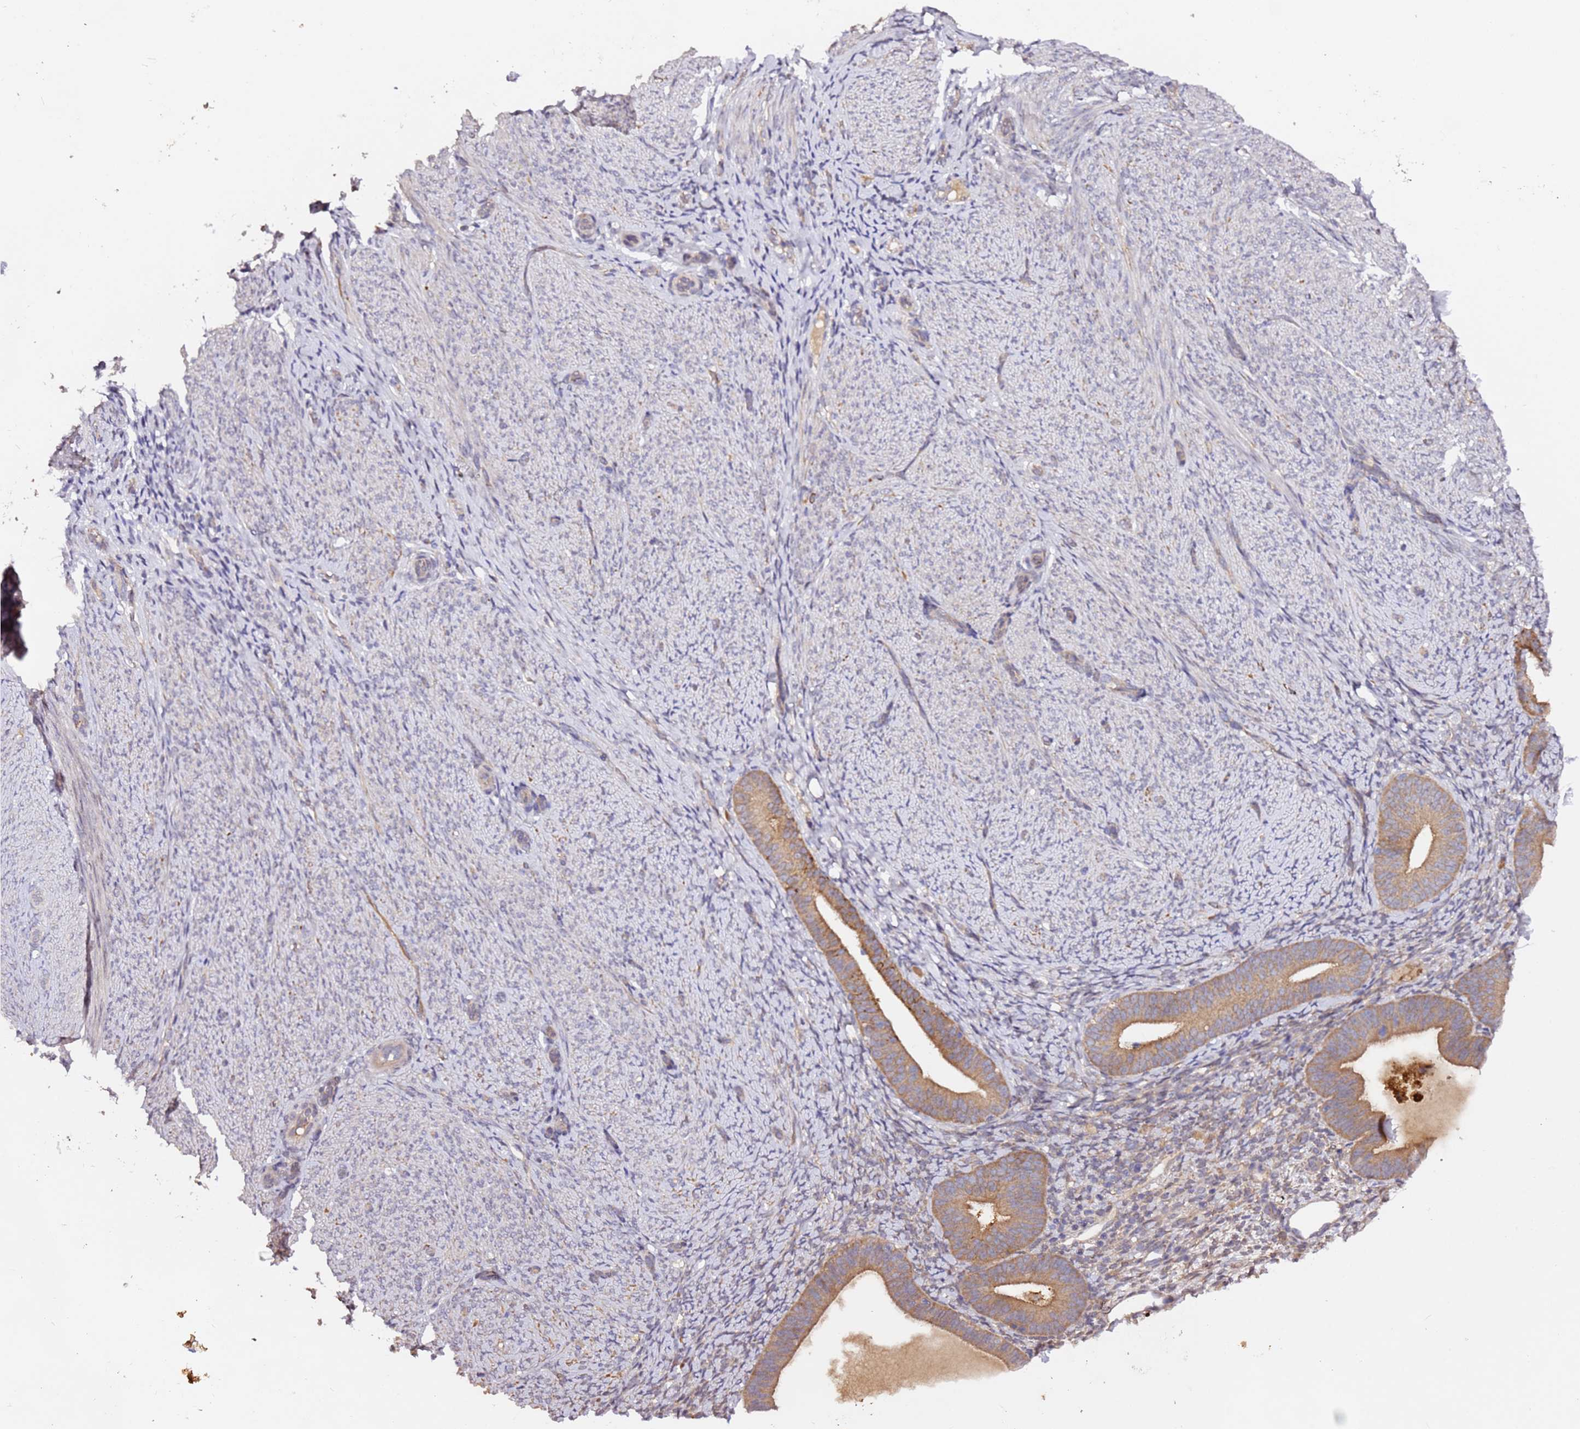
{"staining": {"intensity": "weak", "quantity": "25%-75%", "location": "cytoplasmic/membranous"}, "tissue": "endometrium", "cell_type": "Cells in endometrial stroma", "image_type": "normal", "snomed": [{"axis": "morphology", "description": "Normal tissue, NOS"}, {"axis": "topography", "description": "Endometrium"}], "caption": "Protein staining by IHC demonstrates weak cytoplasmic/membranous positivity in approximately 25%-75% of cells in endometrial stroma in normal endometrium. The staining was performed using DAB (3,3'-diaminobenzidine) to visualize the protein expression in brown, while the nuclei were stained in blue with hematoxylin (Magnification: 20x).", "gene": "ALG11", "patient": {"sex": "female", "age": 65}}